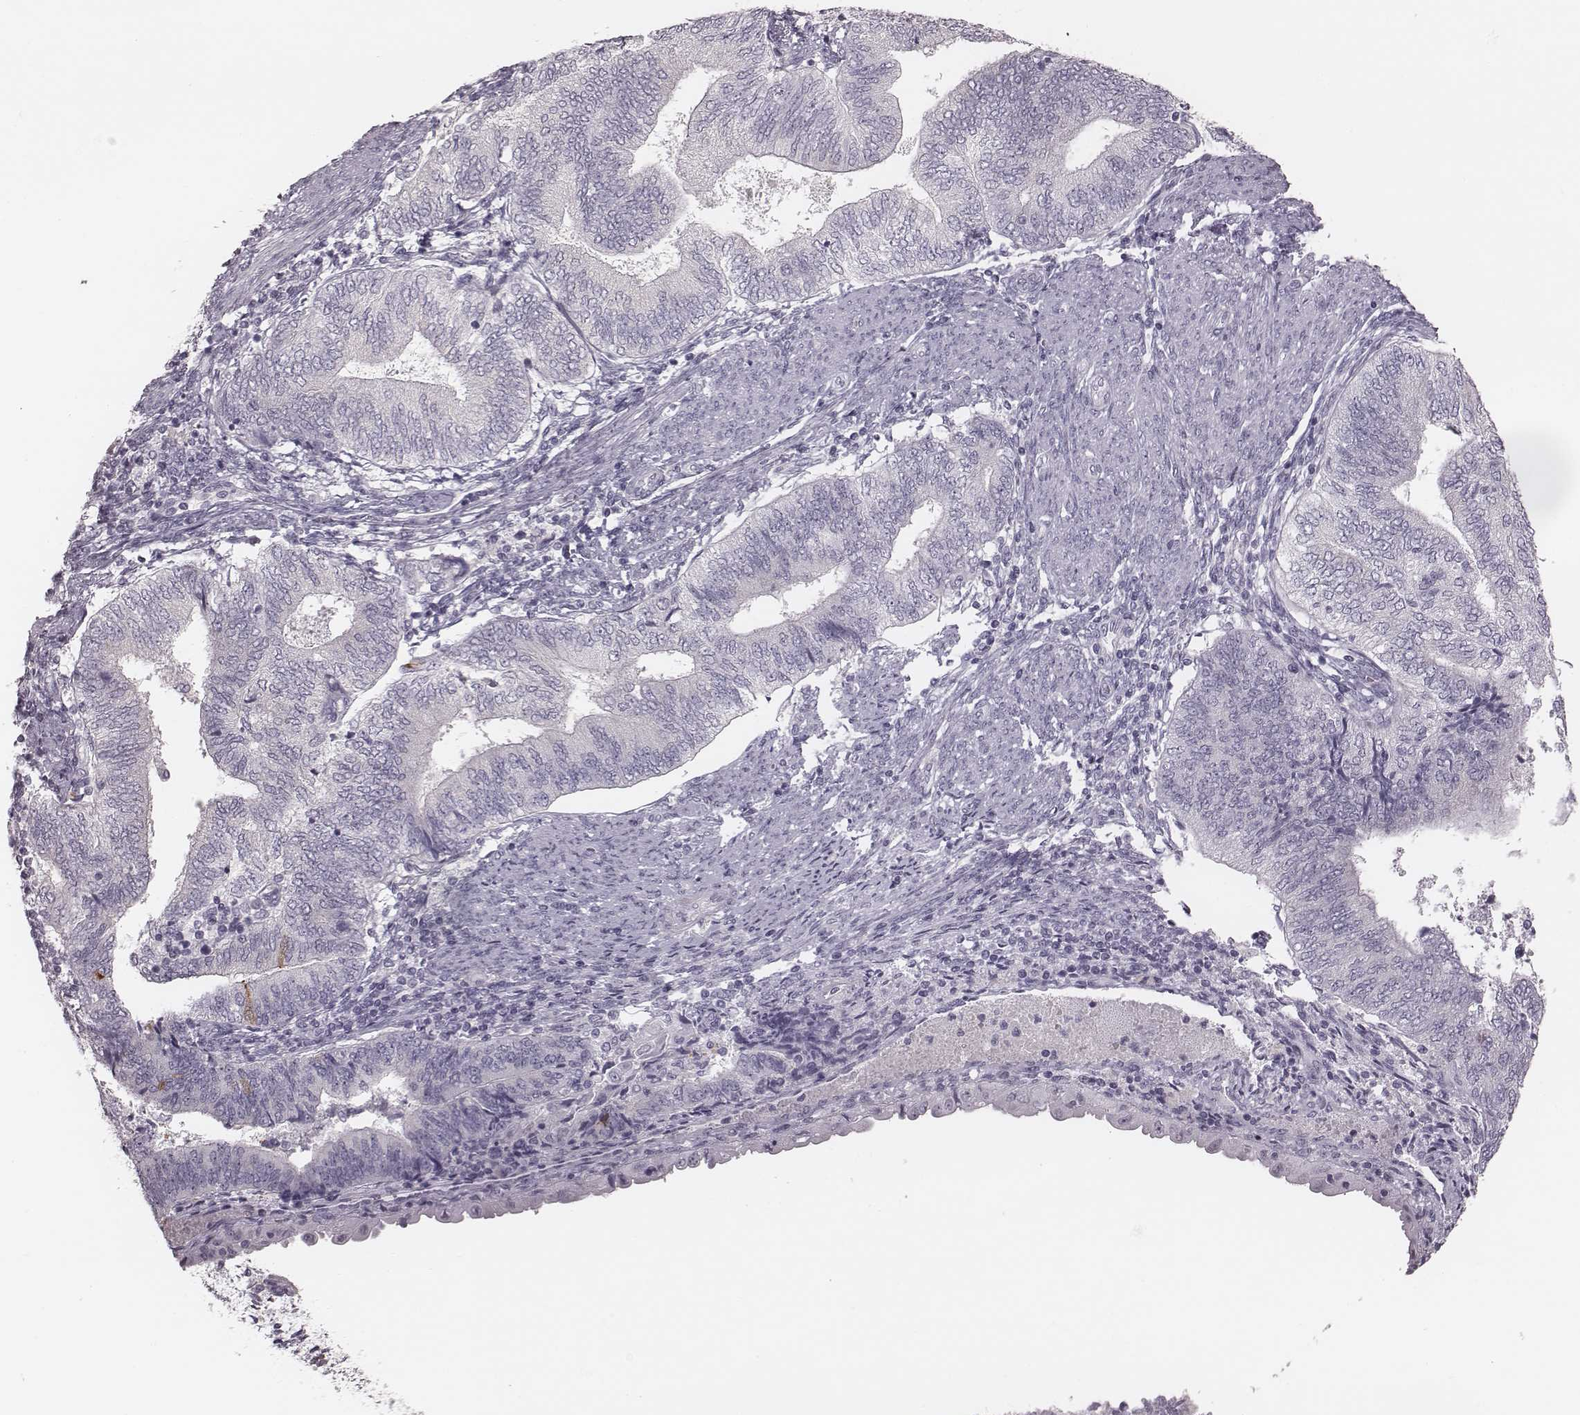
{"staining": {"intensity": "negative", "quantity": "none", "location": "none"}, "tissue": "endometrial cancer", "cell_type": "Tumor cells", "image_type": "cancer", "snomed": [{"axis": "morphology", "description": "Adenocarcinoma, NOS"}, {"axis": "topography", "description": "Endometrium"}], "caption": "A micrograph of endometrial cancer (adenocarcinoma) stained for a protein displays no brown staining in tumor cells. (DAB immunohistochemistry visualized using brightfield microscopy, high magnification).", "gene": "SPA17", "patient": {"sex": "female", "age": 65}}